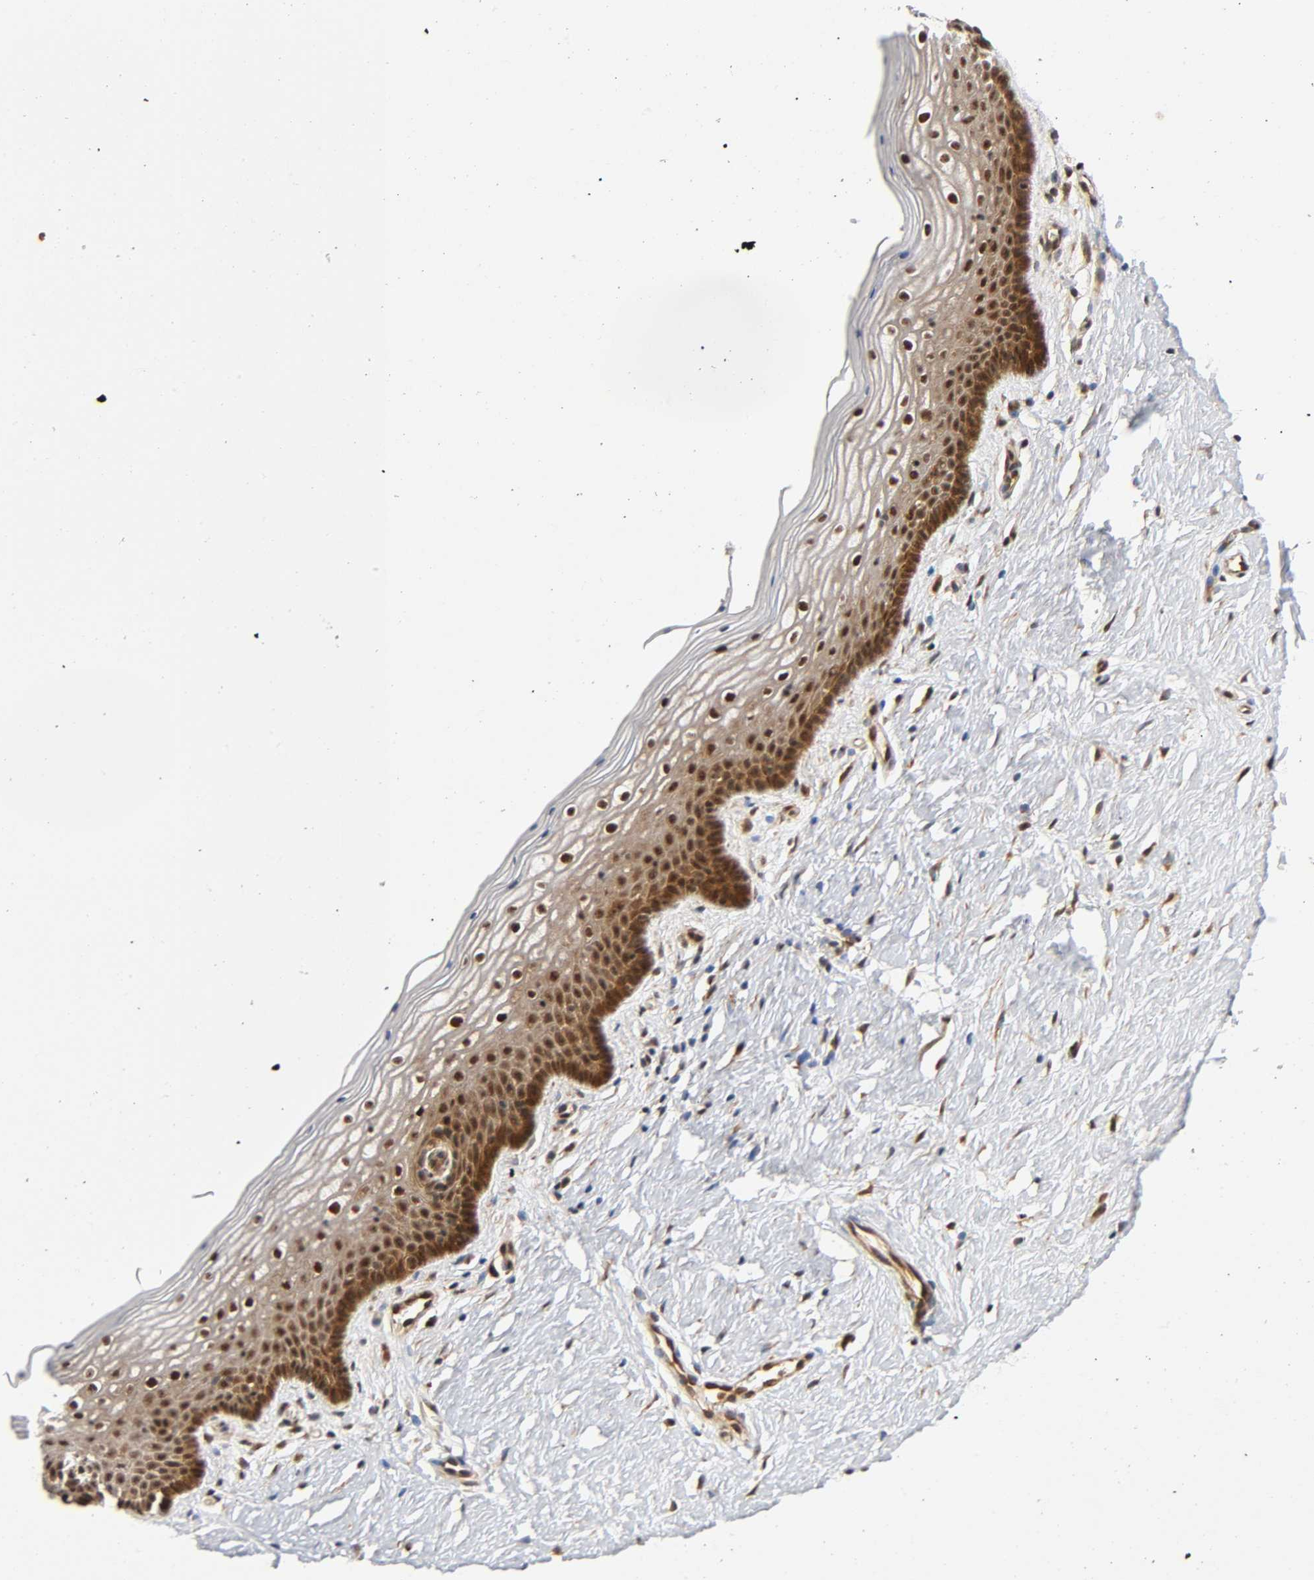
{"staining": {"intensity": "strong", "quantity": ">75%", "location": "cytoplasmic/membranous,nuclear"}, "tissue": "vagina", "cell_type": "Squamous epithelial cells", "image_type": "normal", "snomed": [{"axis": "morphology", "description": "Normal tissue, NOS"}, {"axis": "topography", "description": "Vagina"}], "caption": "Protein expression analysis of normal human vagina reveals strong cytoplasmic/membranous,nuclear positivity in approximately >75% of squamous epithelial cells. The protein of interest is shown in brown color, while the nuclei are stained blue.", "gene": "IQCJ", "patient": {"sex": "female", "age": 46}}